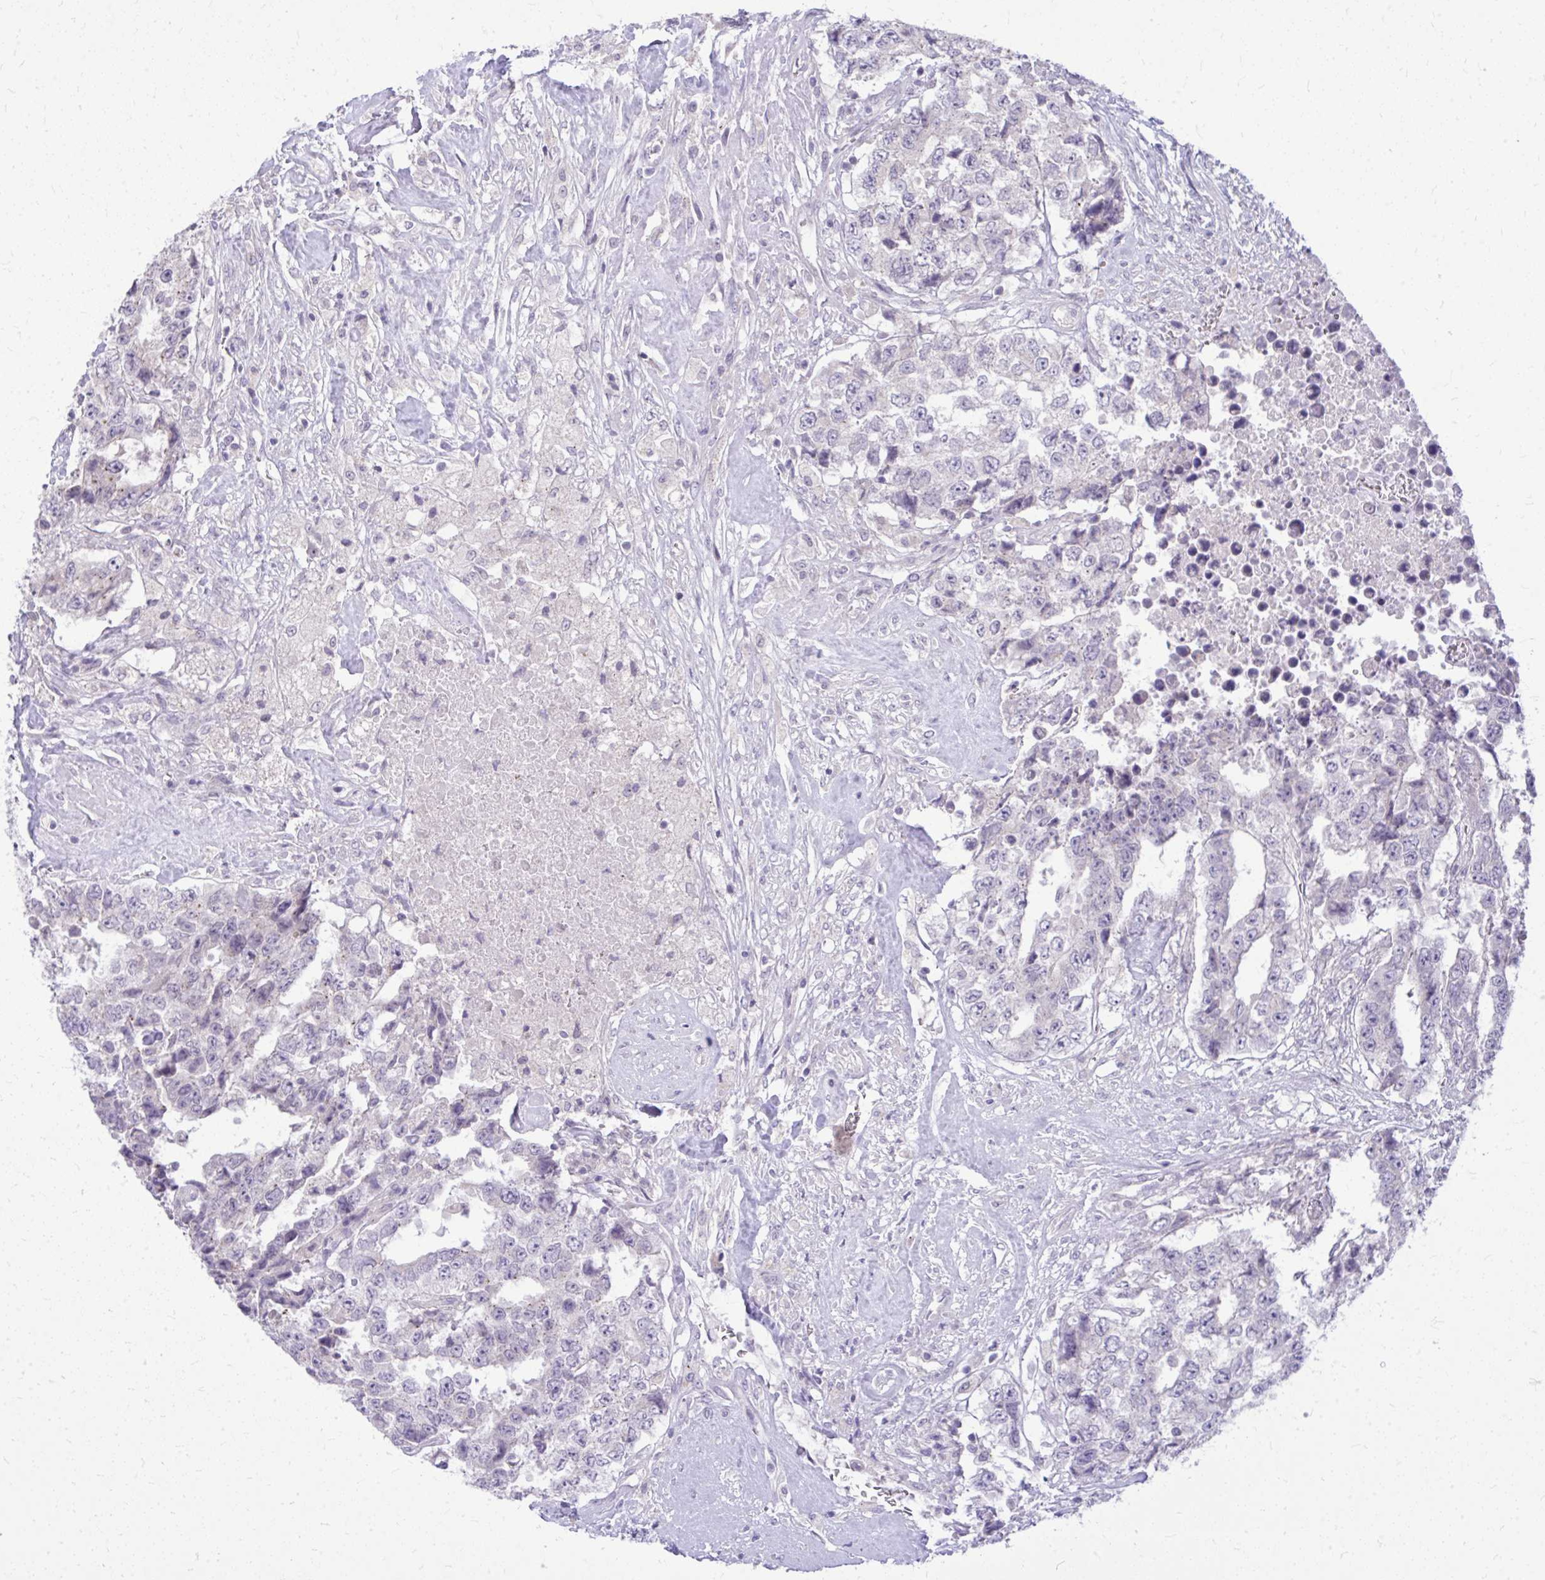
{"staining": {"intensity": "negative", "quantity": "none", "location": "none"}, "tissue": "testis cancer", "cell_type": "Tumor cells", "image_type": "cancer", "snomed": [{"axis": "morphology", "description": "Carcinoma, Embryonal, NOS"}, {"axis": "topography", "description": "Testis"}], "caption": "High power microscopy micrograph of an immunohistochemistry (IHC) photomicrograph of testis embryonal carcinoma, revealing no significant positivity in tumor cells.", "gene": "DPY19L1", "patient": {"sex": "male", "age": 24}}